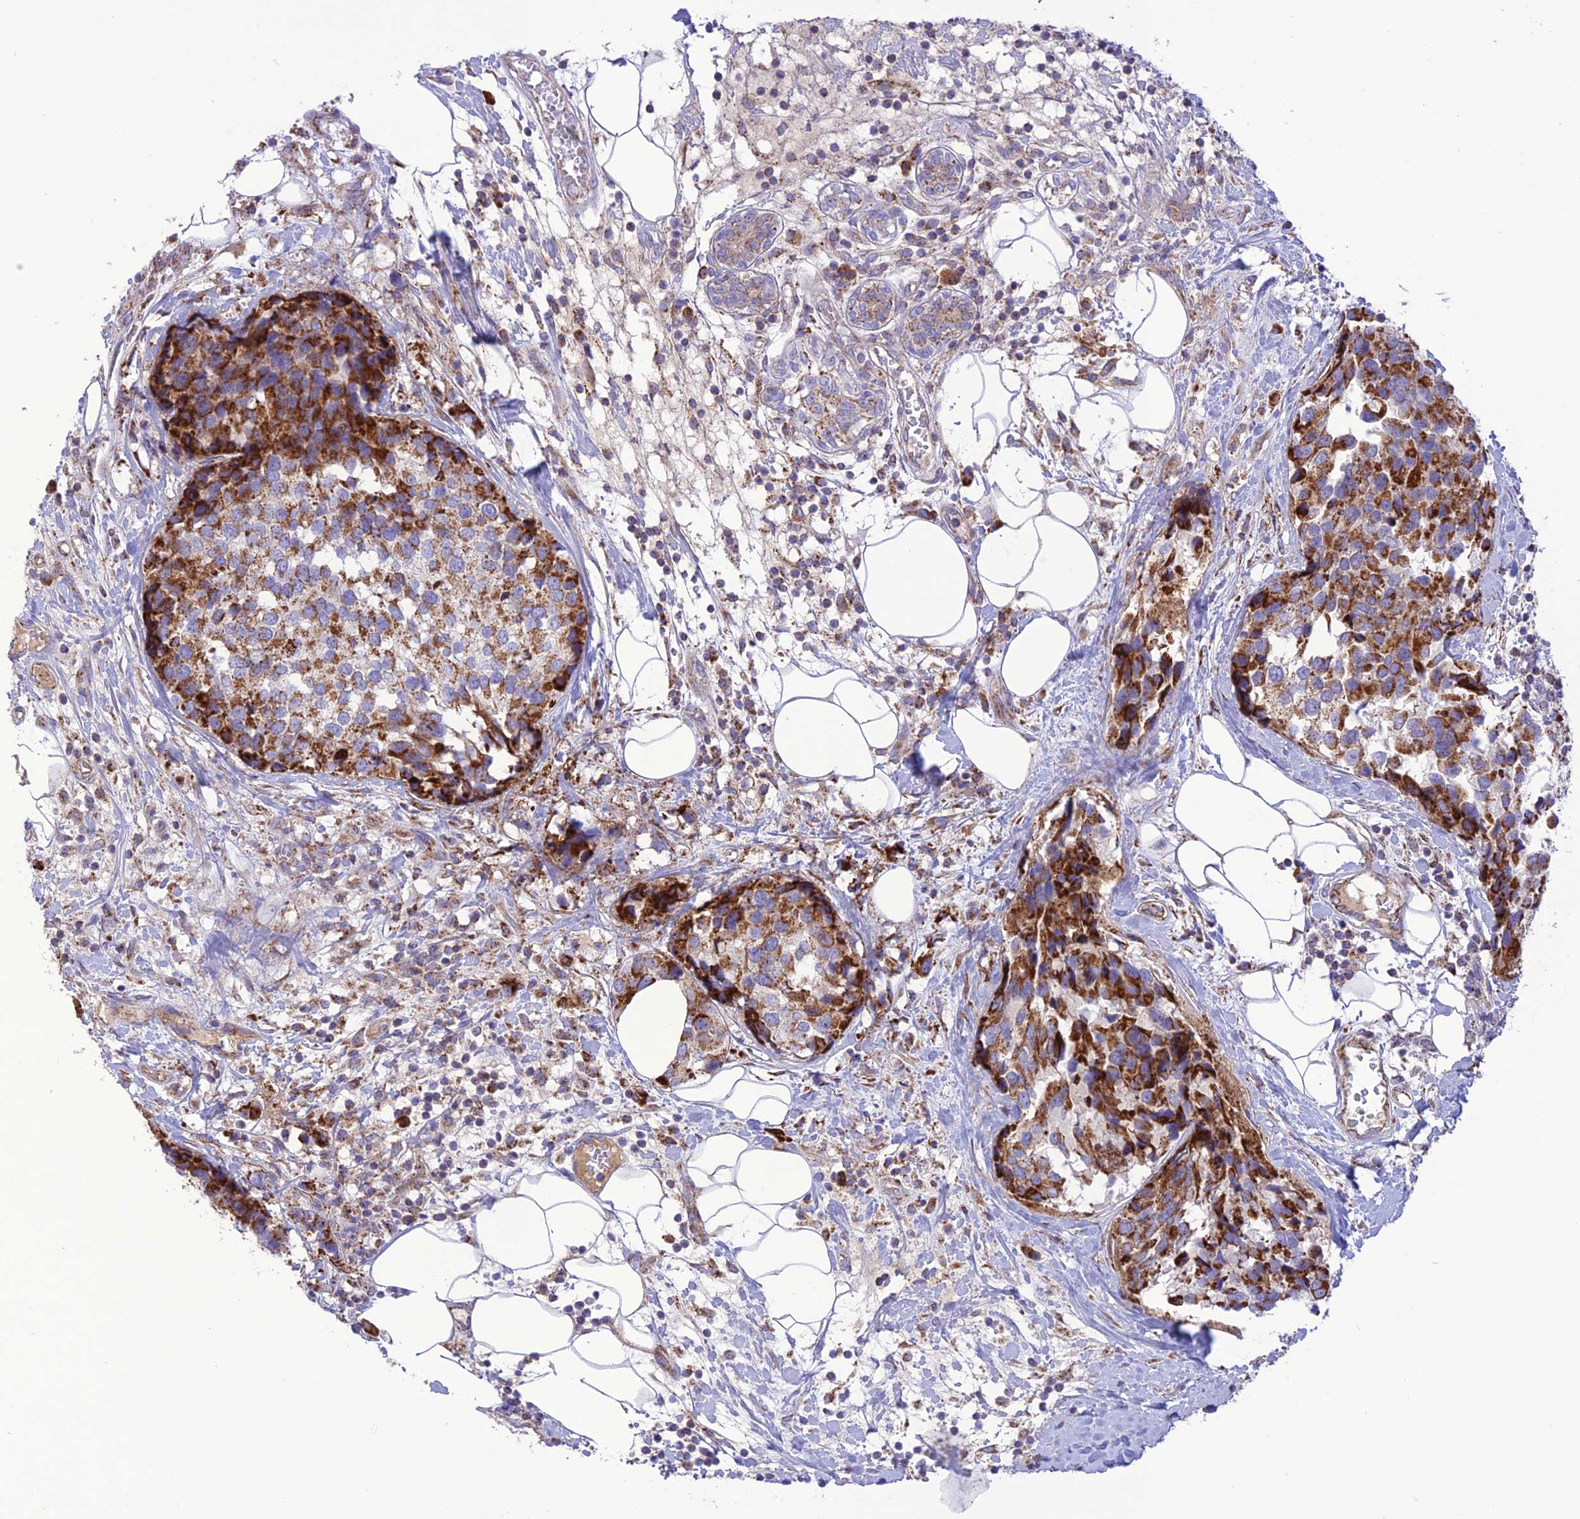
{"staining": {"intensity": "strong", "quantity": "25%-75%", "location": "cytoplasmic/membranous"}, "tissue": "breast cancer", "cell_type": "Tumor cells", "image_type": "cancer", "snomed": [{"axis": "morphology", "description": "Lobular carcinoma"}, {"axis": "topography", "description": "Breast"}], "caption": "Immunohistochemical staining of breast cancer exhibits high levels of strong cytoplasmic/membranous staining in approximately 25%-75% of tumor cells.", "gene": "UAP1L1", "patient": {"sex": "female", "age": 59}}